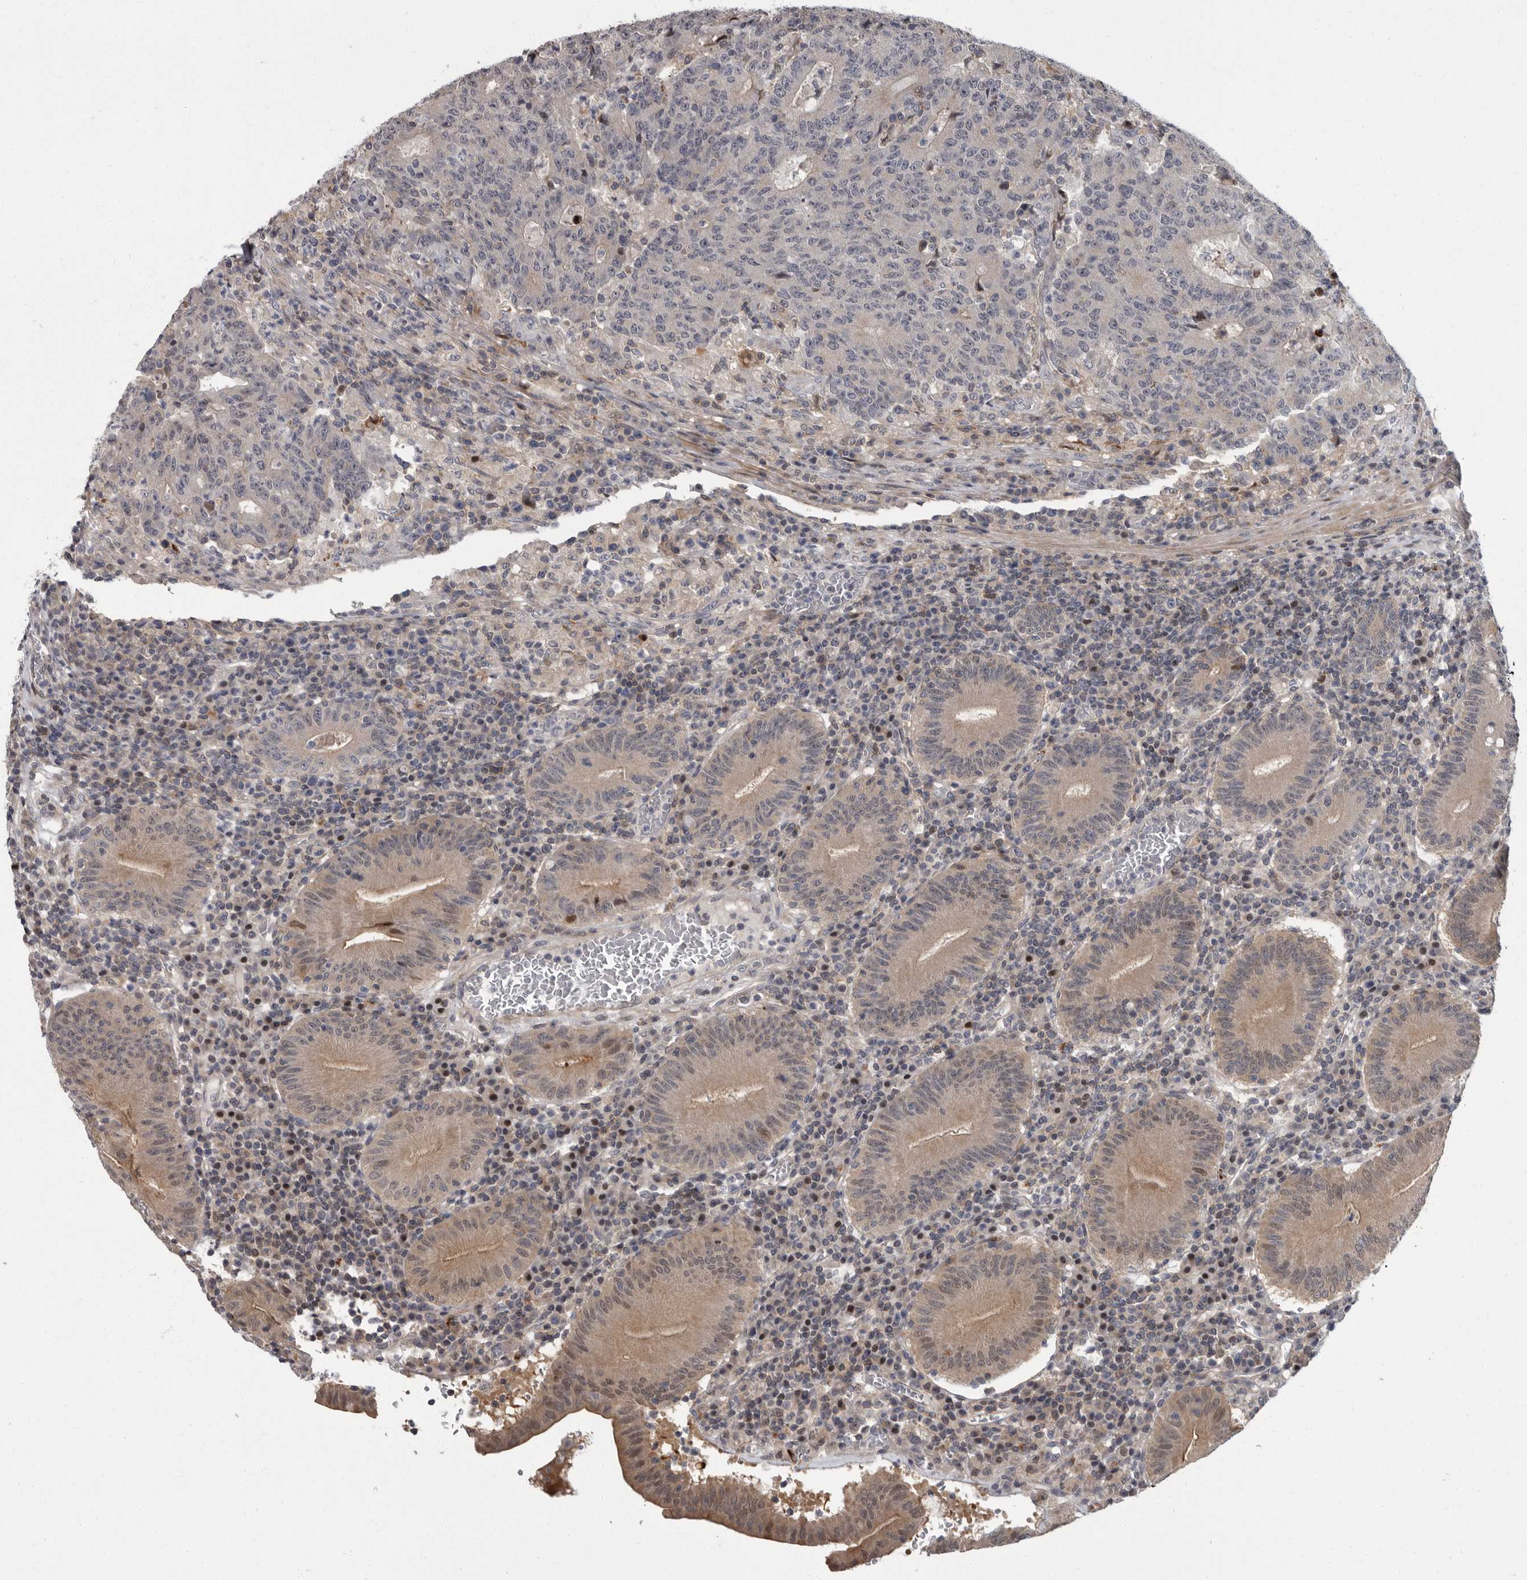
{"staining": {"intensity": "negative", "quantity": "none", "location": "none"}, "tissue": "colorectal cancer", "cell_type": "Tumor cells", "image_type": "cancer", "snomed": [{"axis": "morphology", "description": "Adenocarcinoma, NOS"}, {"axis": "topography", "description": "Colon"}], "caption": "Tumor cells are negative for brown protein staining in colorectal cancer (adenocarcinoma). (IHC, brightfield microscopy, high magnification).", "gene": "PDE7A", "patient": {"sex": "female", "age": 75}}